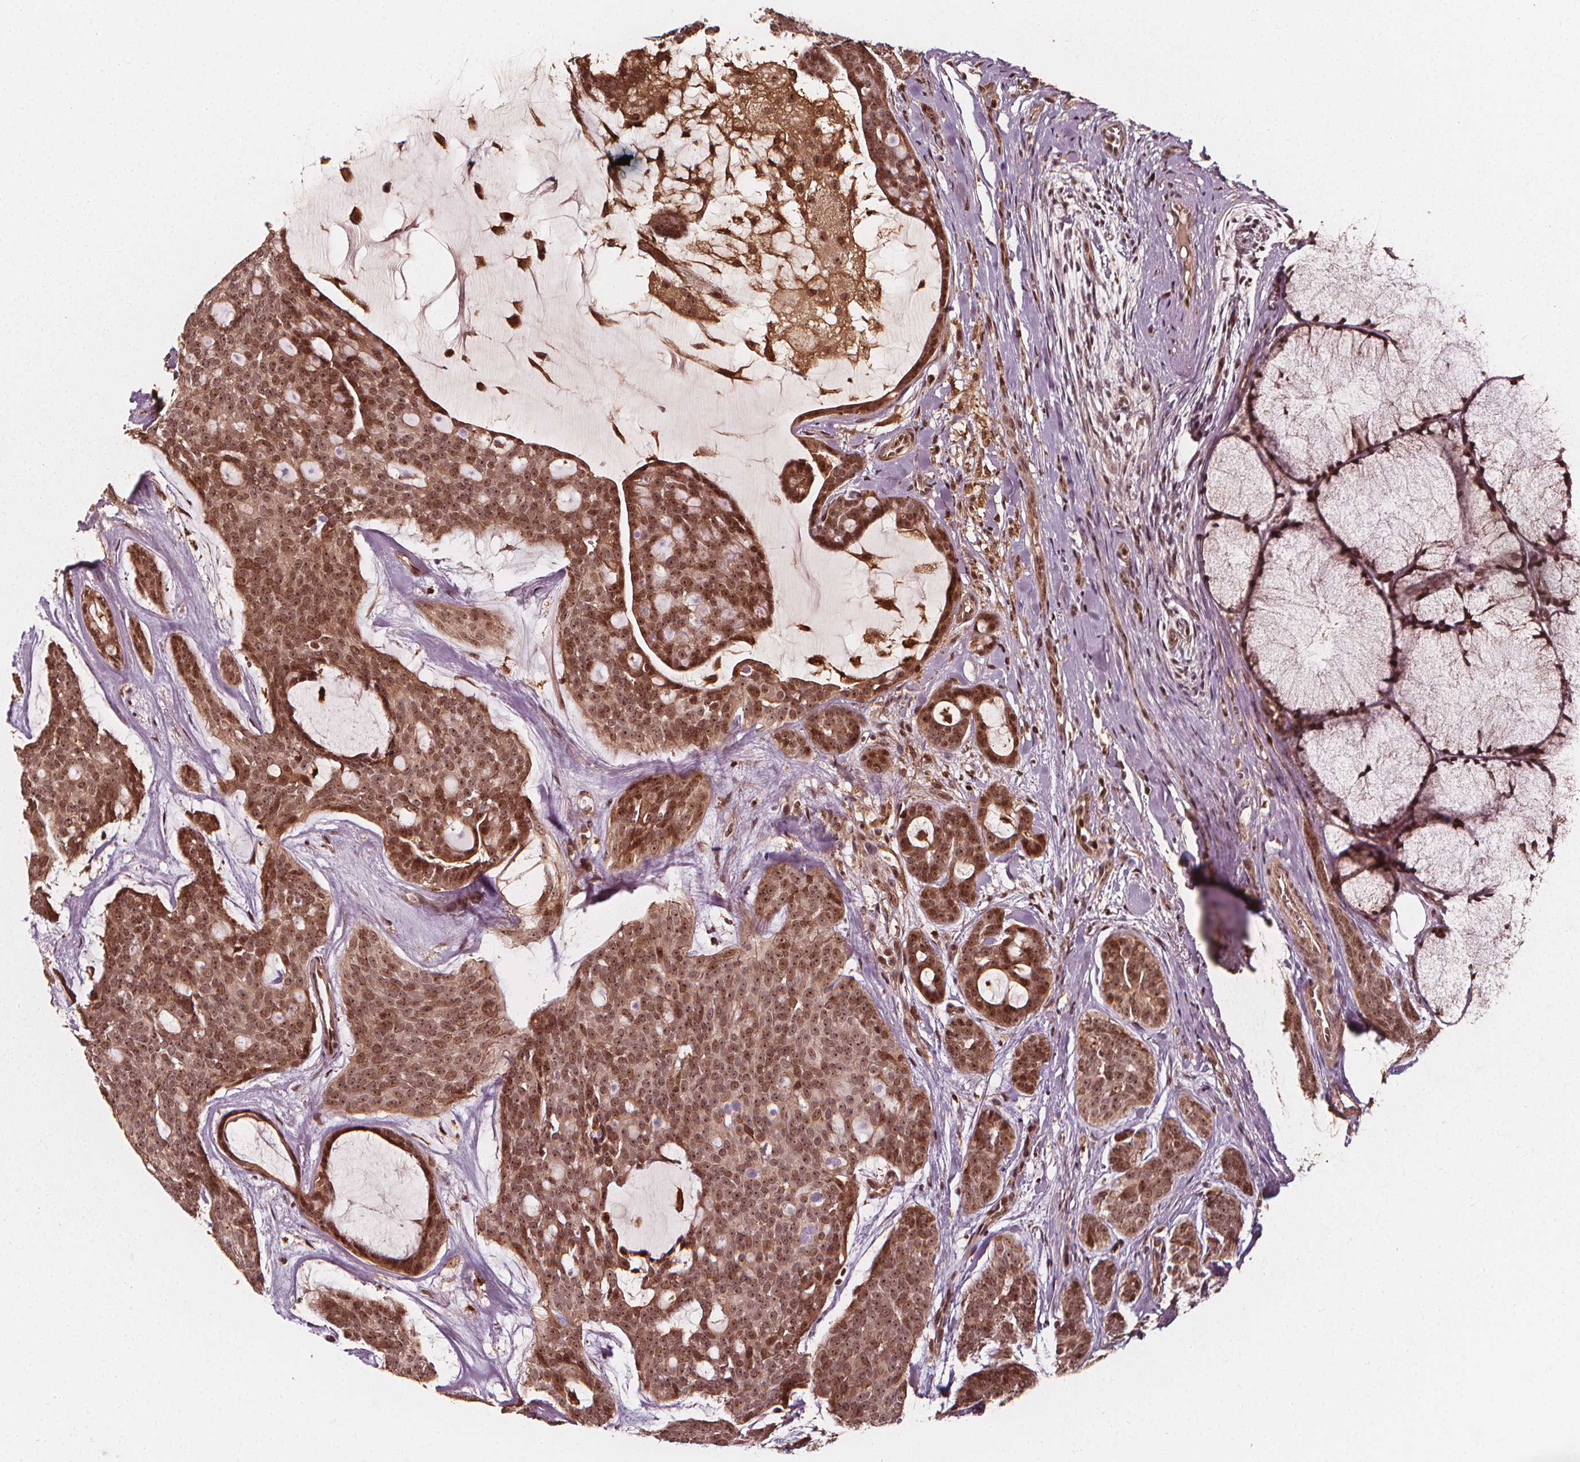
{"staining": {"intensity": "strong", "quantity": ">75%", "location": "cytoplasmic/membranous,nuclear"}, "tissue": "head and neck cancer", "cell_type": "Tumor cells", "image_type": "cancer", "snomed": [{"axis": "morphology", "description": "Adenocarcinoma, NOS"}, {"axis": "topography", "description": "Head-Neck"}], "caption": "Protein positivity by immunohistochemistry (IHC) displays strong cytoplasmic/membranous and nuclear expression in approximately >75% of tumor cells in head and neck cancer. Nuclei are stained in blue.", "gene": "EXOSC9", "patient": {"sex": "male", "age": 66}}